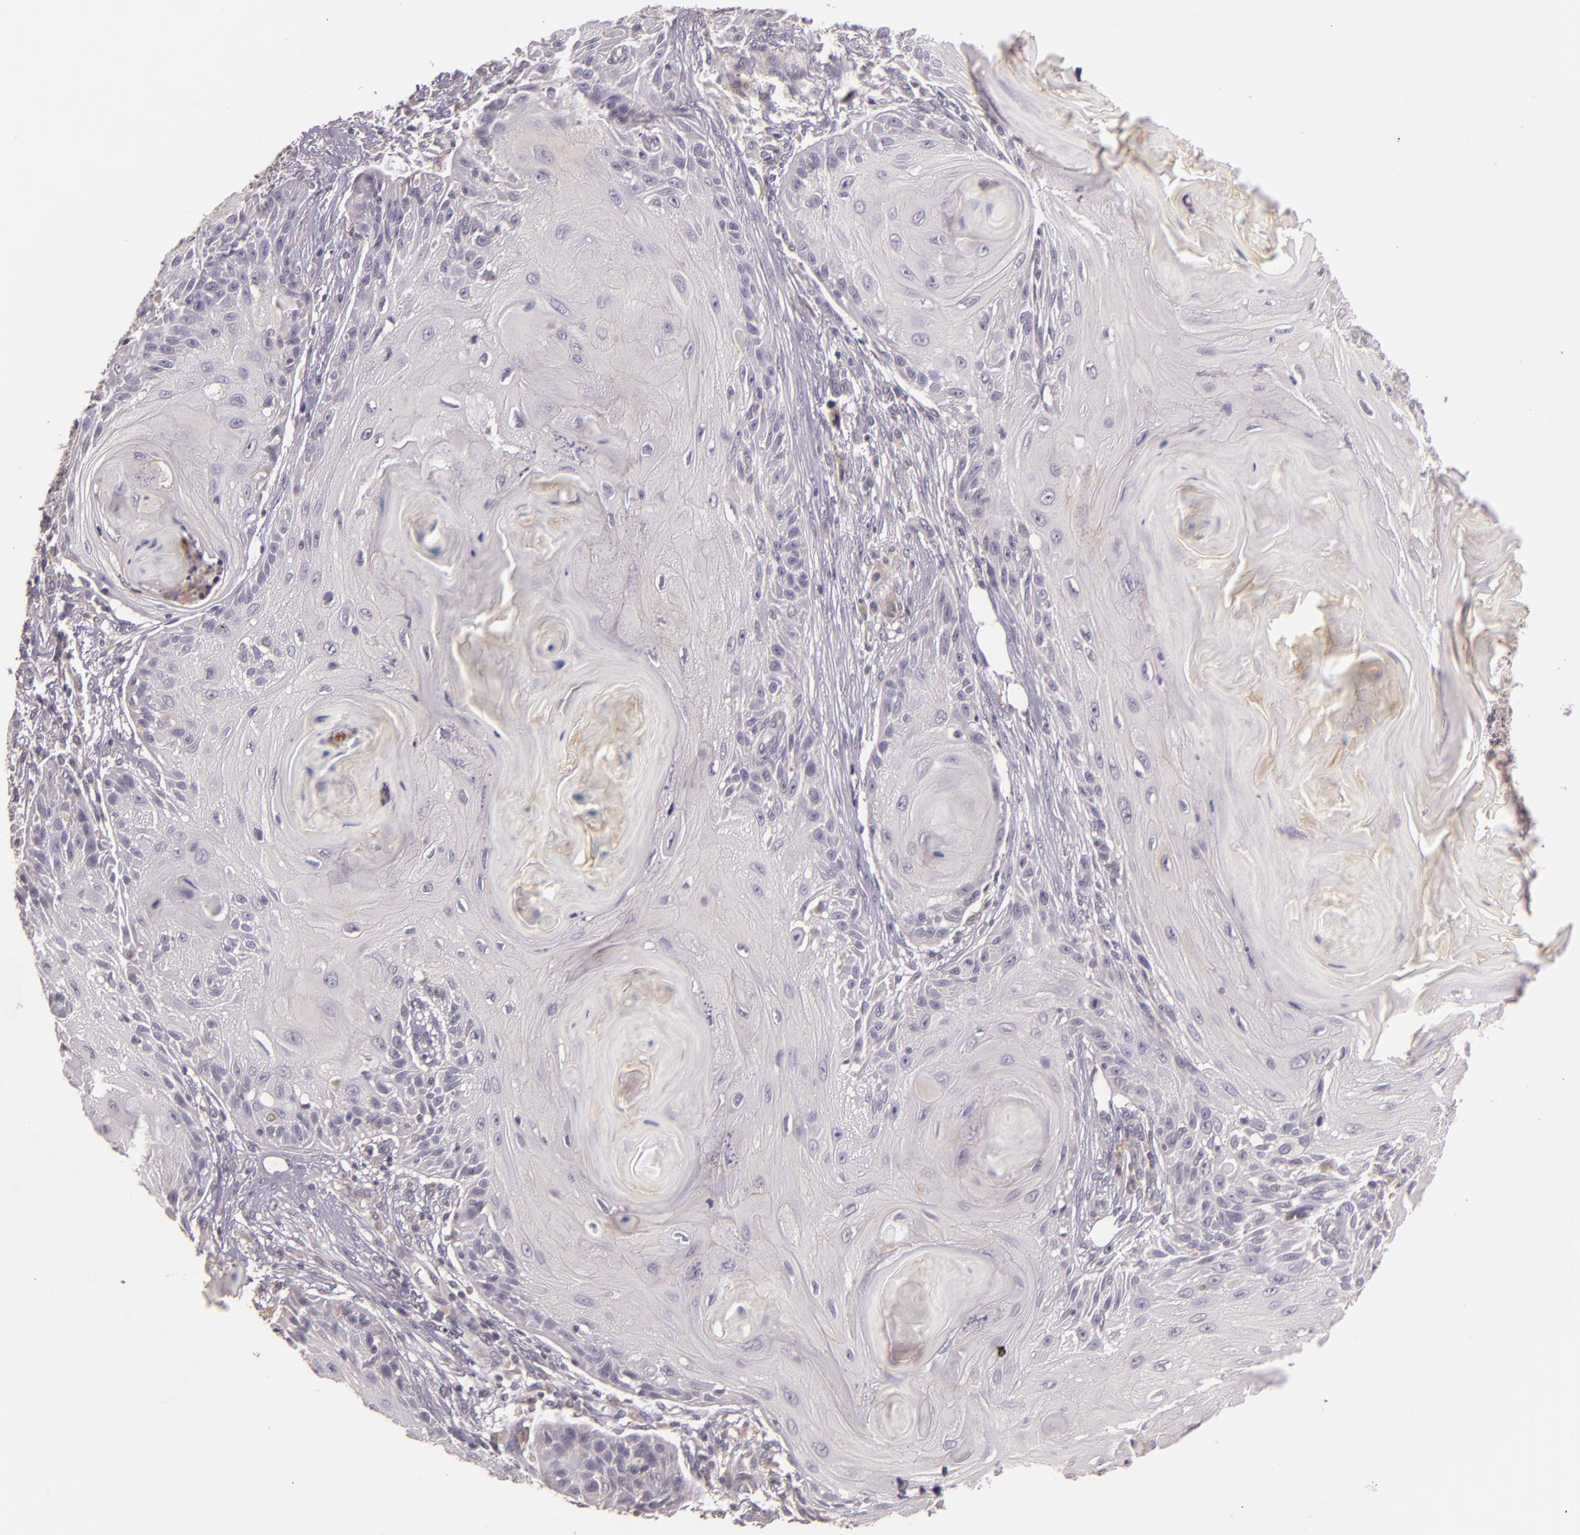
{"staining": {"intensity": "negative", "quantity": "none", "location": "none"}, "tissue": "skin cancer", "cell_type": "Tumor cells", "image_type": "cancer", "snomed": [{"axis": "morphology", "description": "Squamous cell carcinoma, NOS"}, {"axis": "topography", "description": "Skin"}], "caption": "Tumor cells are negative for protein expression in human squamous cell carcinoma (skin).", "gene": "ARMH4", "patient": {"sex": "female", "age": 88}}